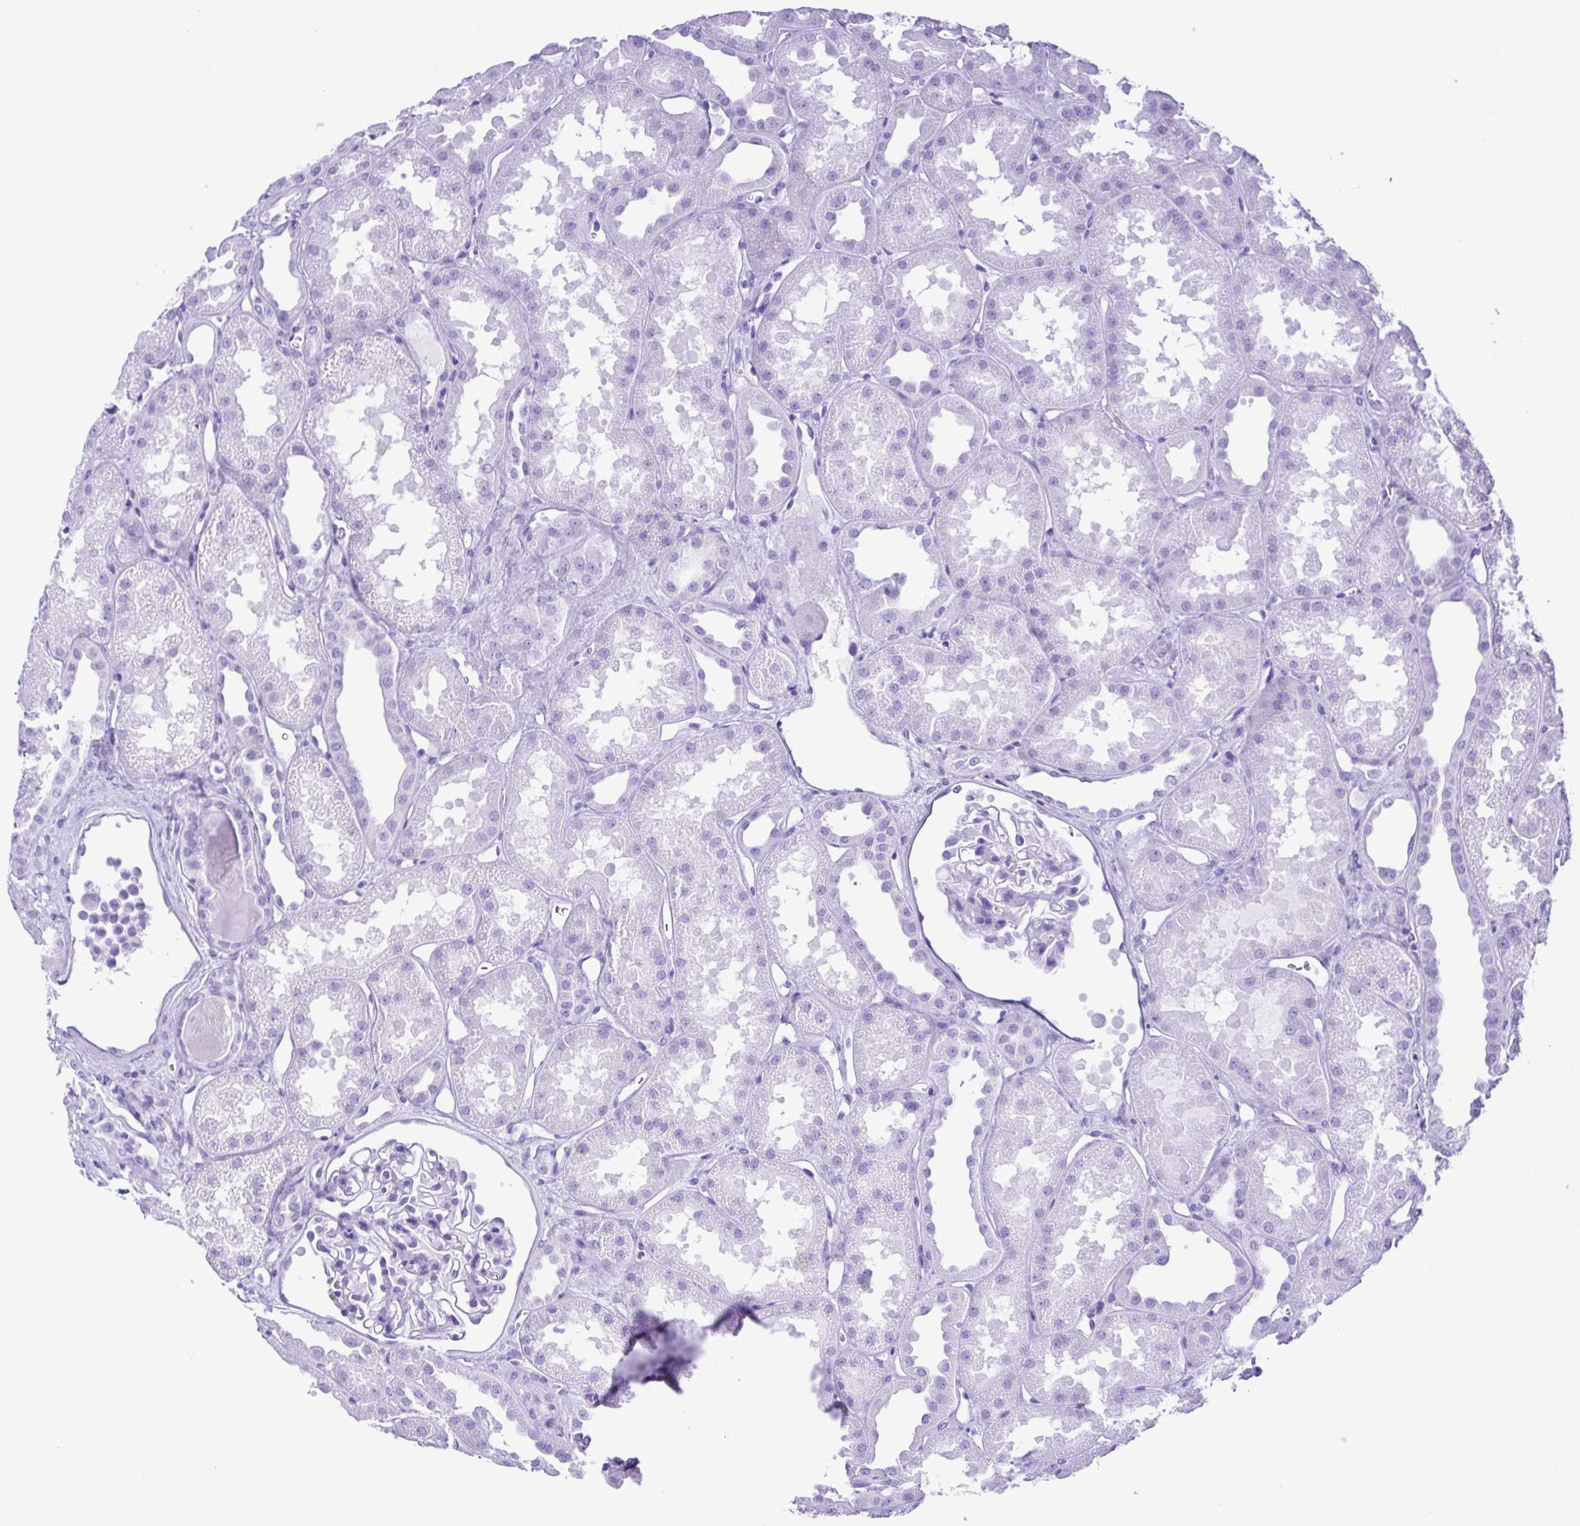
{"staining": {"intensity": "negative", "quantity": "none", "location": "none"}, "tissue": "kidney", "cell_type": "Cells in glomeruli", "image_type": "normal", "snomed": [{"axis": "morphology", "description": "Normal tissue, NOS"}, {"axis": "topography", "description": "Kidney"}], "caption": "Immunohistochemistry image of benign kidney stained for a protein (brown), which displays no positivity in cells in glomeruli.", "gene": "SYT1", "patient": {"sex": "male", "age": 61}}